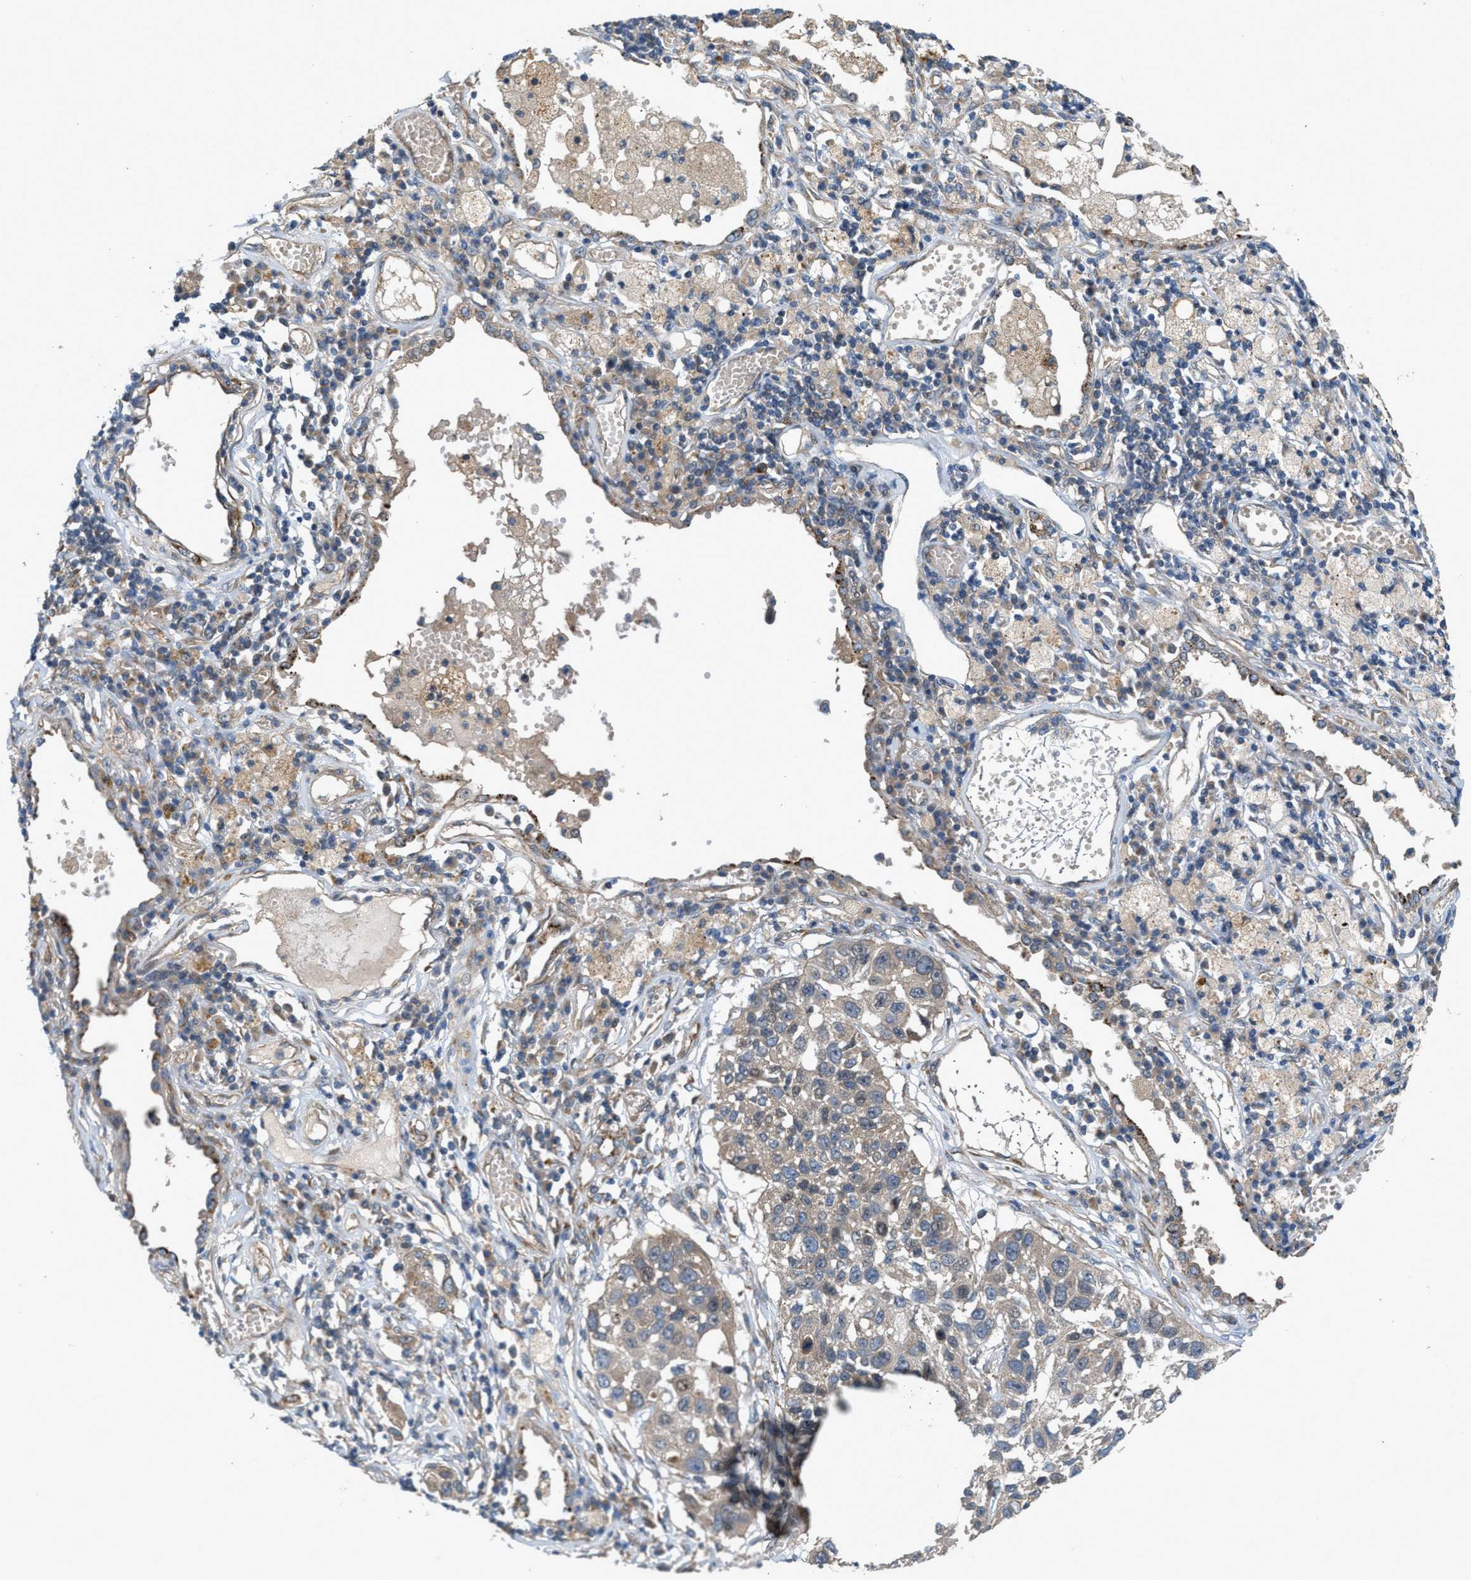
{"staining": {"intensity": "weak", "quantity": "<25%", "location": "cytoplasmic/membranous"}, "tissue": "lung cancer", "cell_type": "Tumor cells", "image_type": "cancer", "snomed": [{"axis": "morphology", "description": "Squamous cell carcinoma, NOS"}, {"axis": "topography", "description": "Lung"}], "caption": "IHC of lung cancer (squamous cell carcinoma) demonstrates no staining in tumor cells.", "gene": "CYB5D1", "patient": {"sex": "male", "age": 71}}